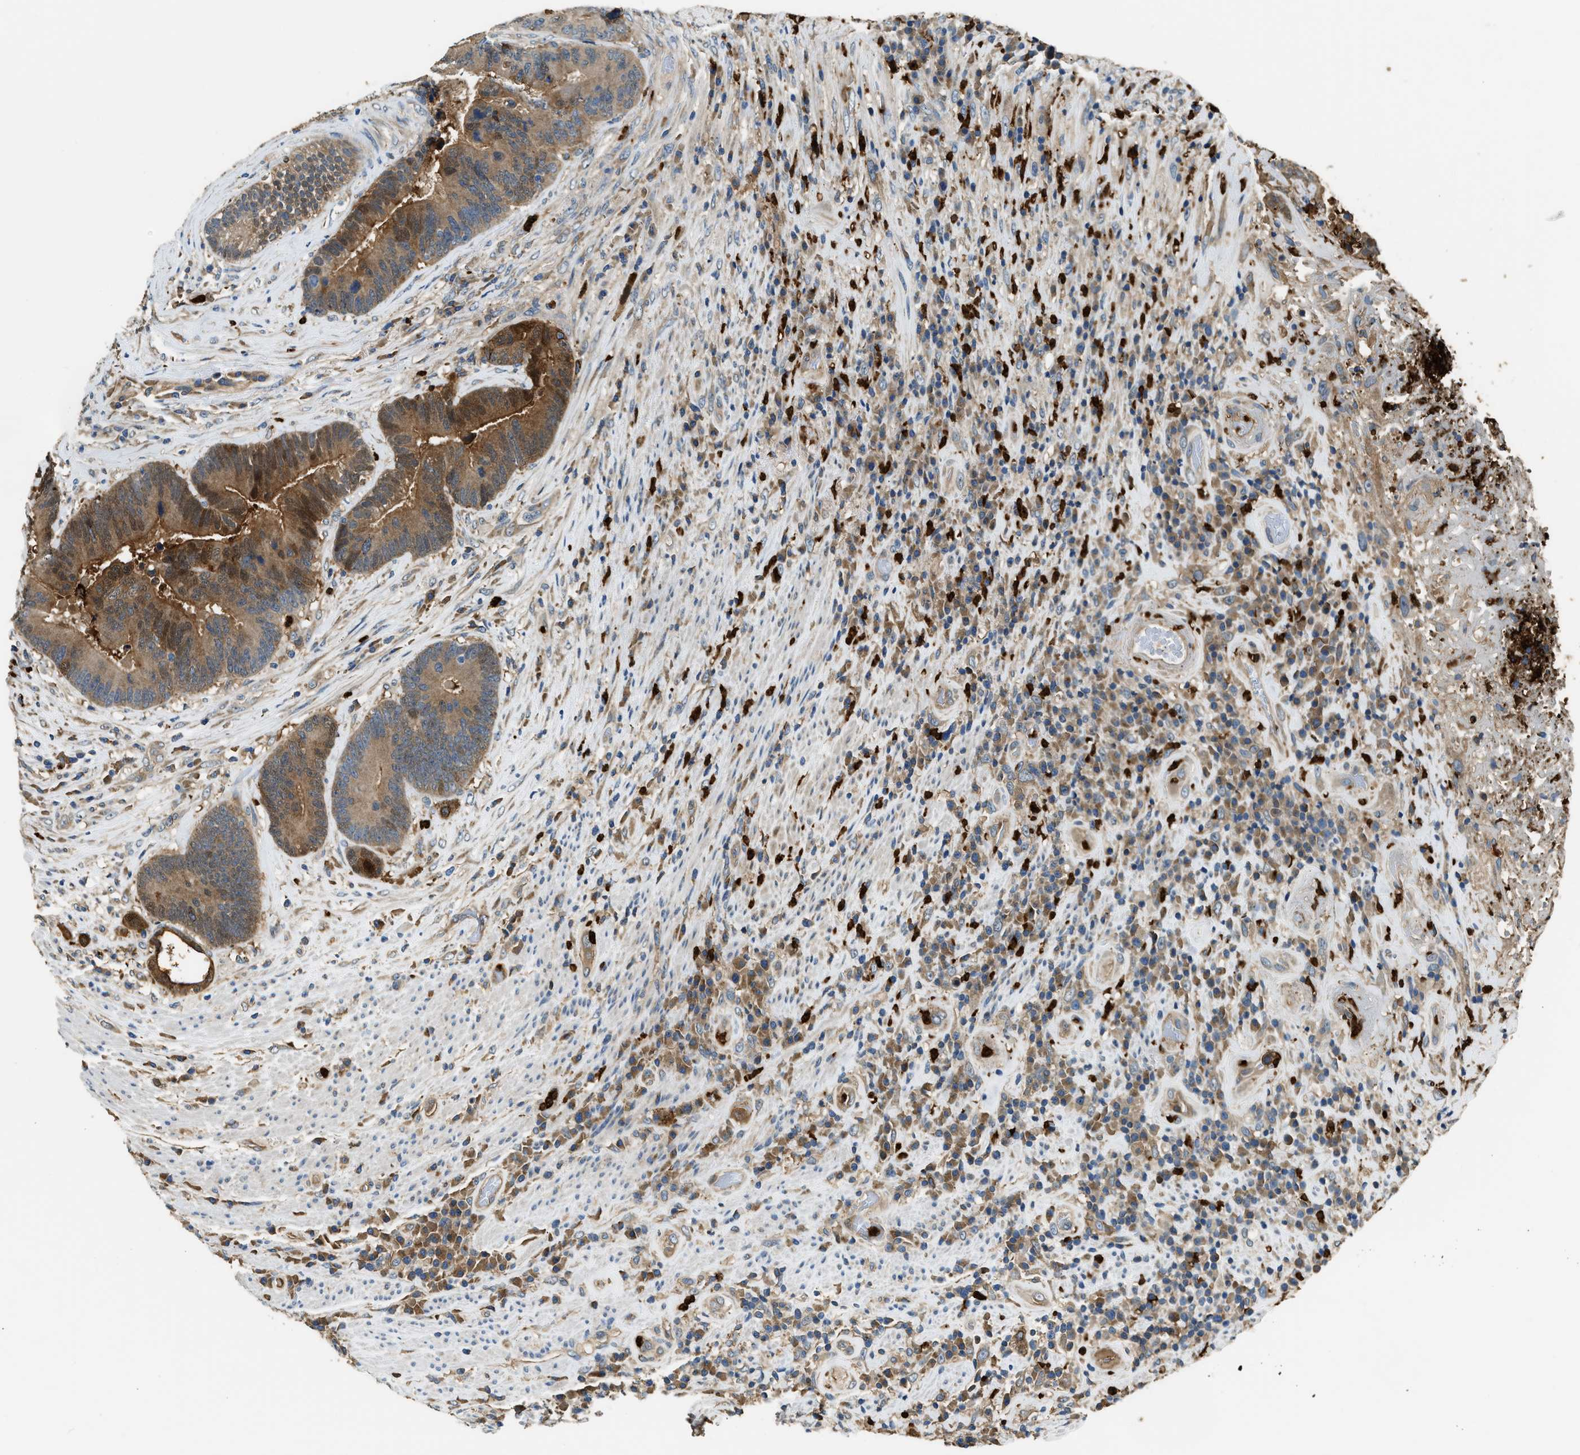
{"staining": {"intensity": "moderate", "quantity": ">75%", "location": "cytoplasmic/membranous,nuclear"}, "tissue": "colorectal cancer", "cell_type": "Tumor cells", "image_type": "cancer", "snomed": [{"axis": "morphology", "description": "Adenocarcinoma, NOS"}, {"axis": "topography", "description": "Rectum"}], "caption": "About >75% of tumor cells in colorectal cancer reveal moderate cytoplasmic/membranous and nuclear protein expression as visualized by brown immunohistochemical staining.", "gene": "ANXA3", "patient": {"sex": "female", "age": 89}}